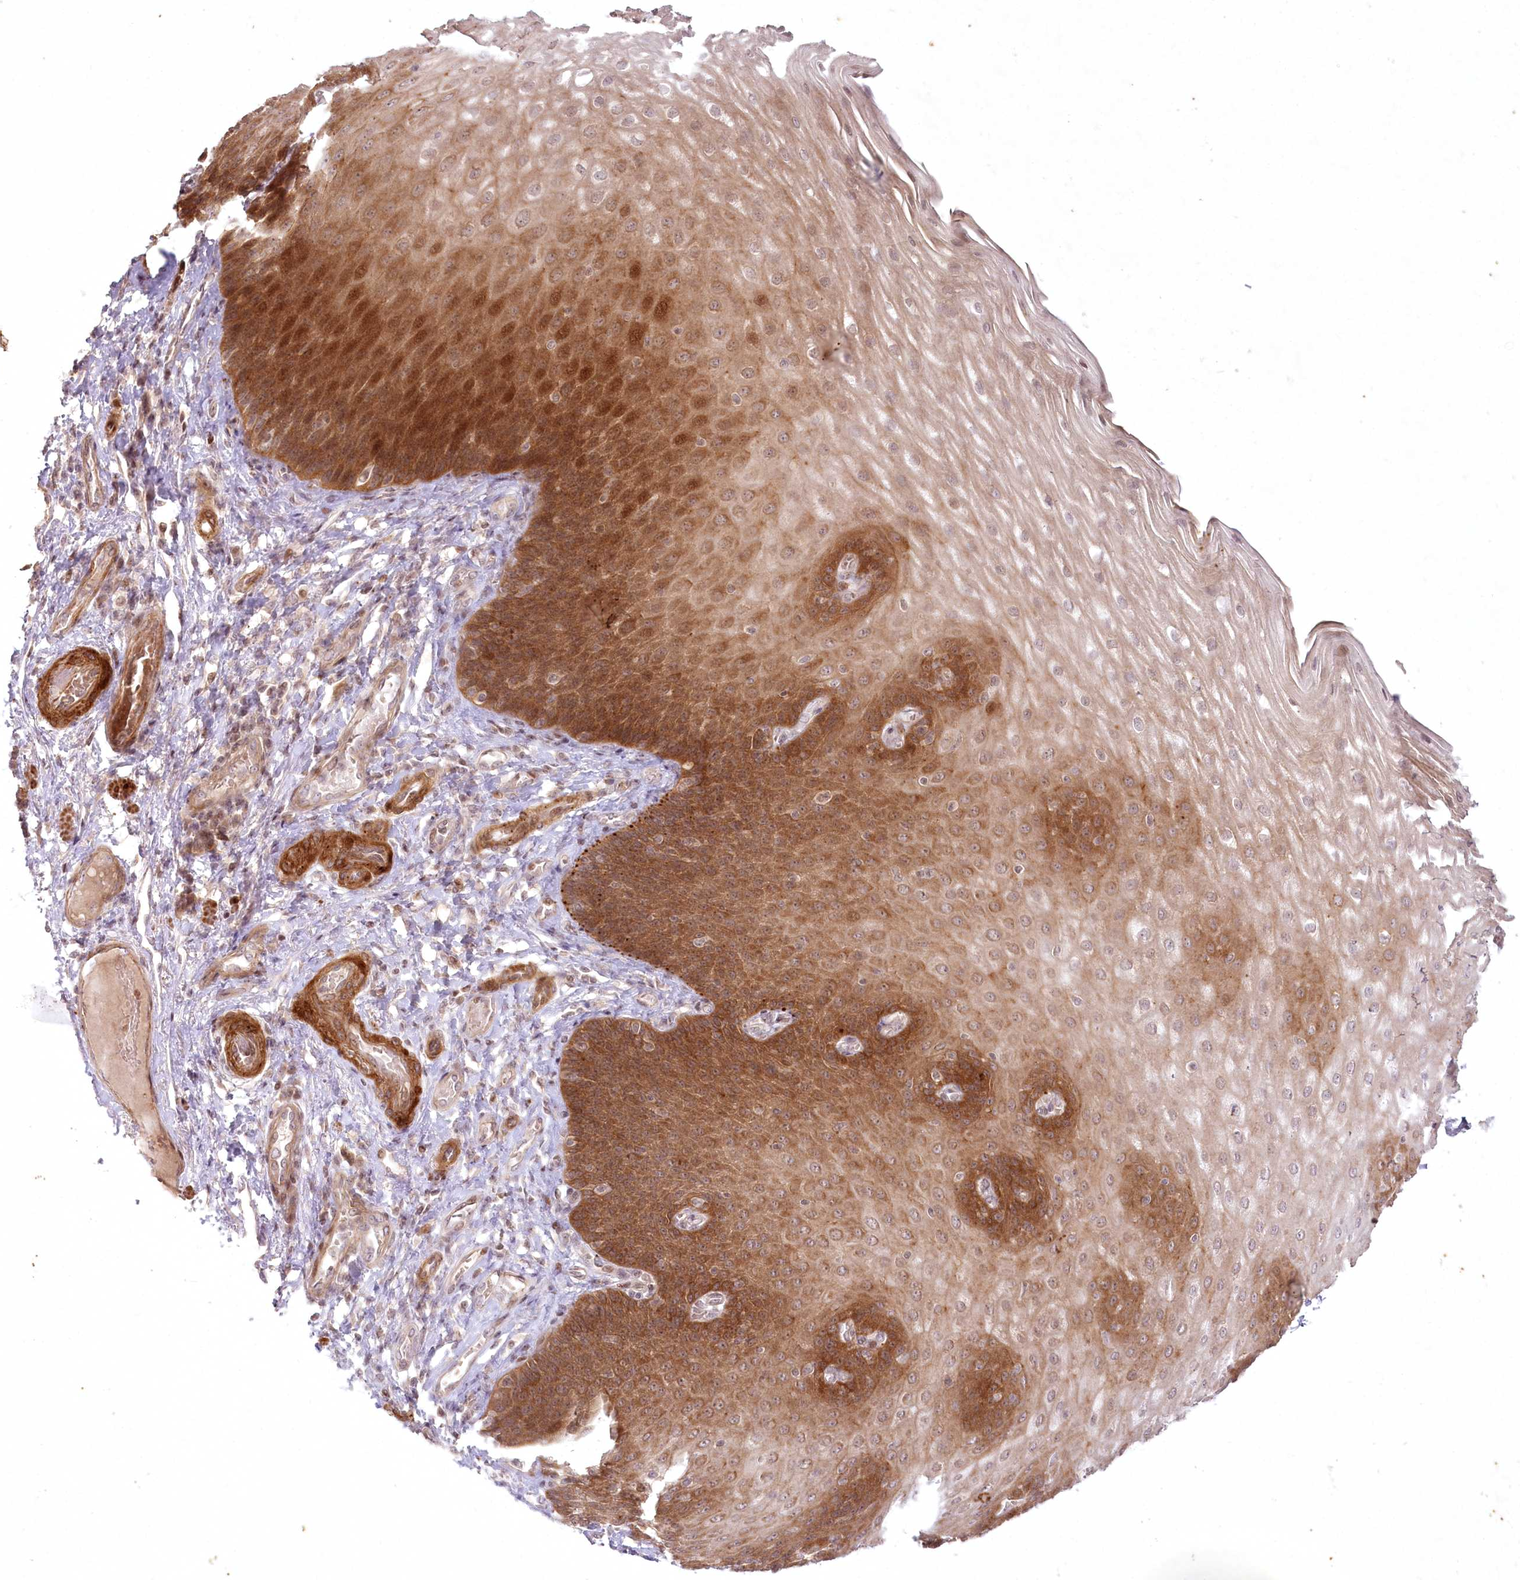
{"staining": {"intensity": "strong", "quantity": "25%-75%", "location": "cytoplasmic/membranous"}, "tissue": "esophagus", "cell_type": "Squamous epithelial cells", "image_type": "normal", "snomed": [{"axis": "morphology", "description": "Normal tissue, NOS"}, {"axis": "topography", "description": "Esophagus"}], "caption": "A brown stain highlights strong cytoplasmic/membranous staining of a protein in squamous epithelial cells of normal human esophagus.", "gene": "SH2D3A", "patient": {"sex": "male", "age": 54}}